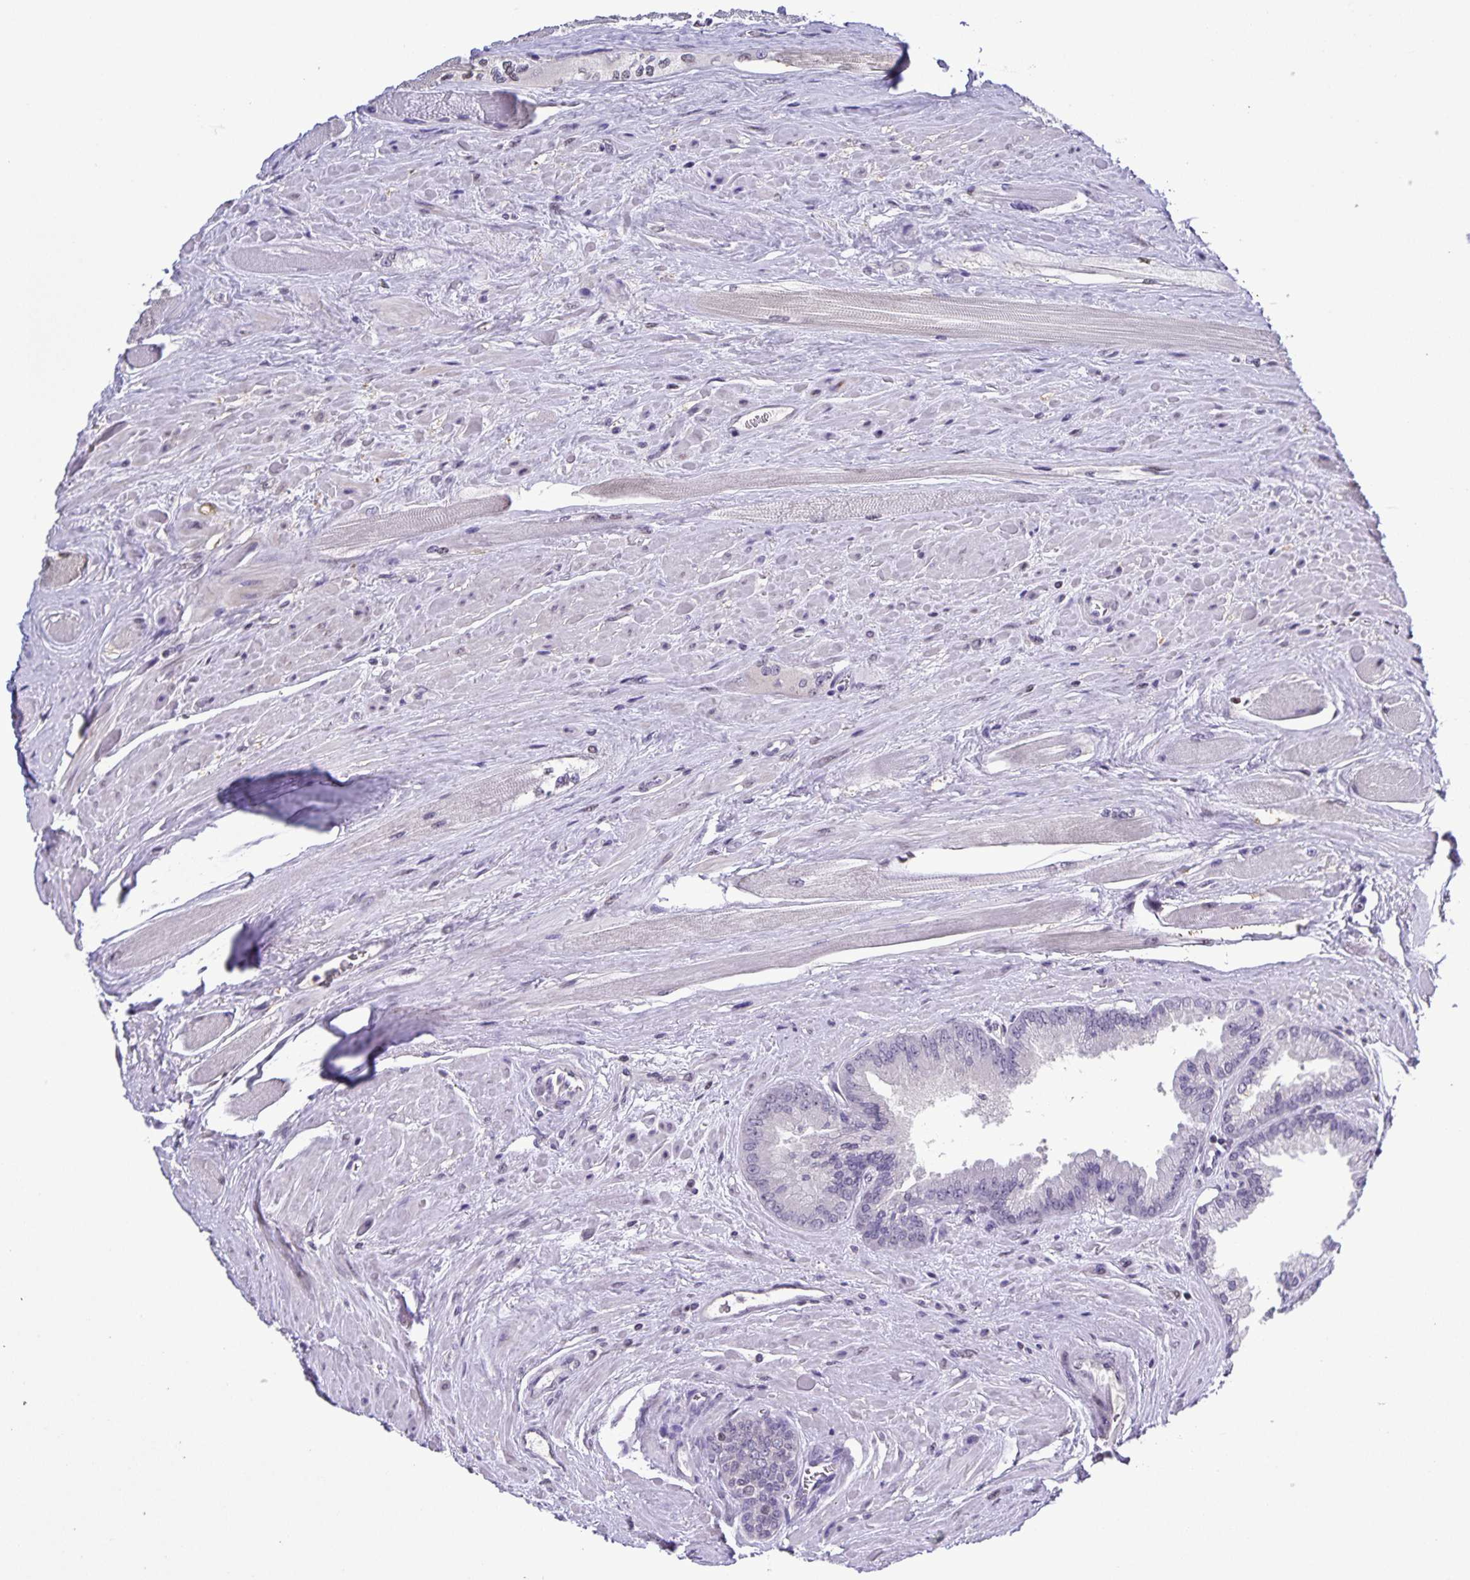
{"staining": {"intensity": "negative", "quantity": "none", "location": "none"}, "tissue": "prostate cancer", "cell_type": "Tumor cells", "image_type": "cancer", "snomed": [{"axis": "morphology", "description": "Adenocarcinoma, Low grade"}, {"axis": "topography", "description": "Prostate"}], "caption": "This is an IHC photomicrograph of prostate cancer. There is no expression in tumor cells.", "gene": "ONECUT2", "patient": {"sex": "male", "age": 67}}